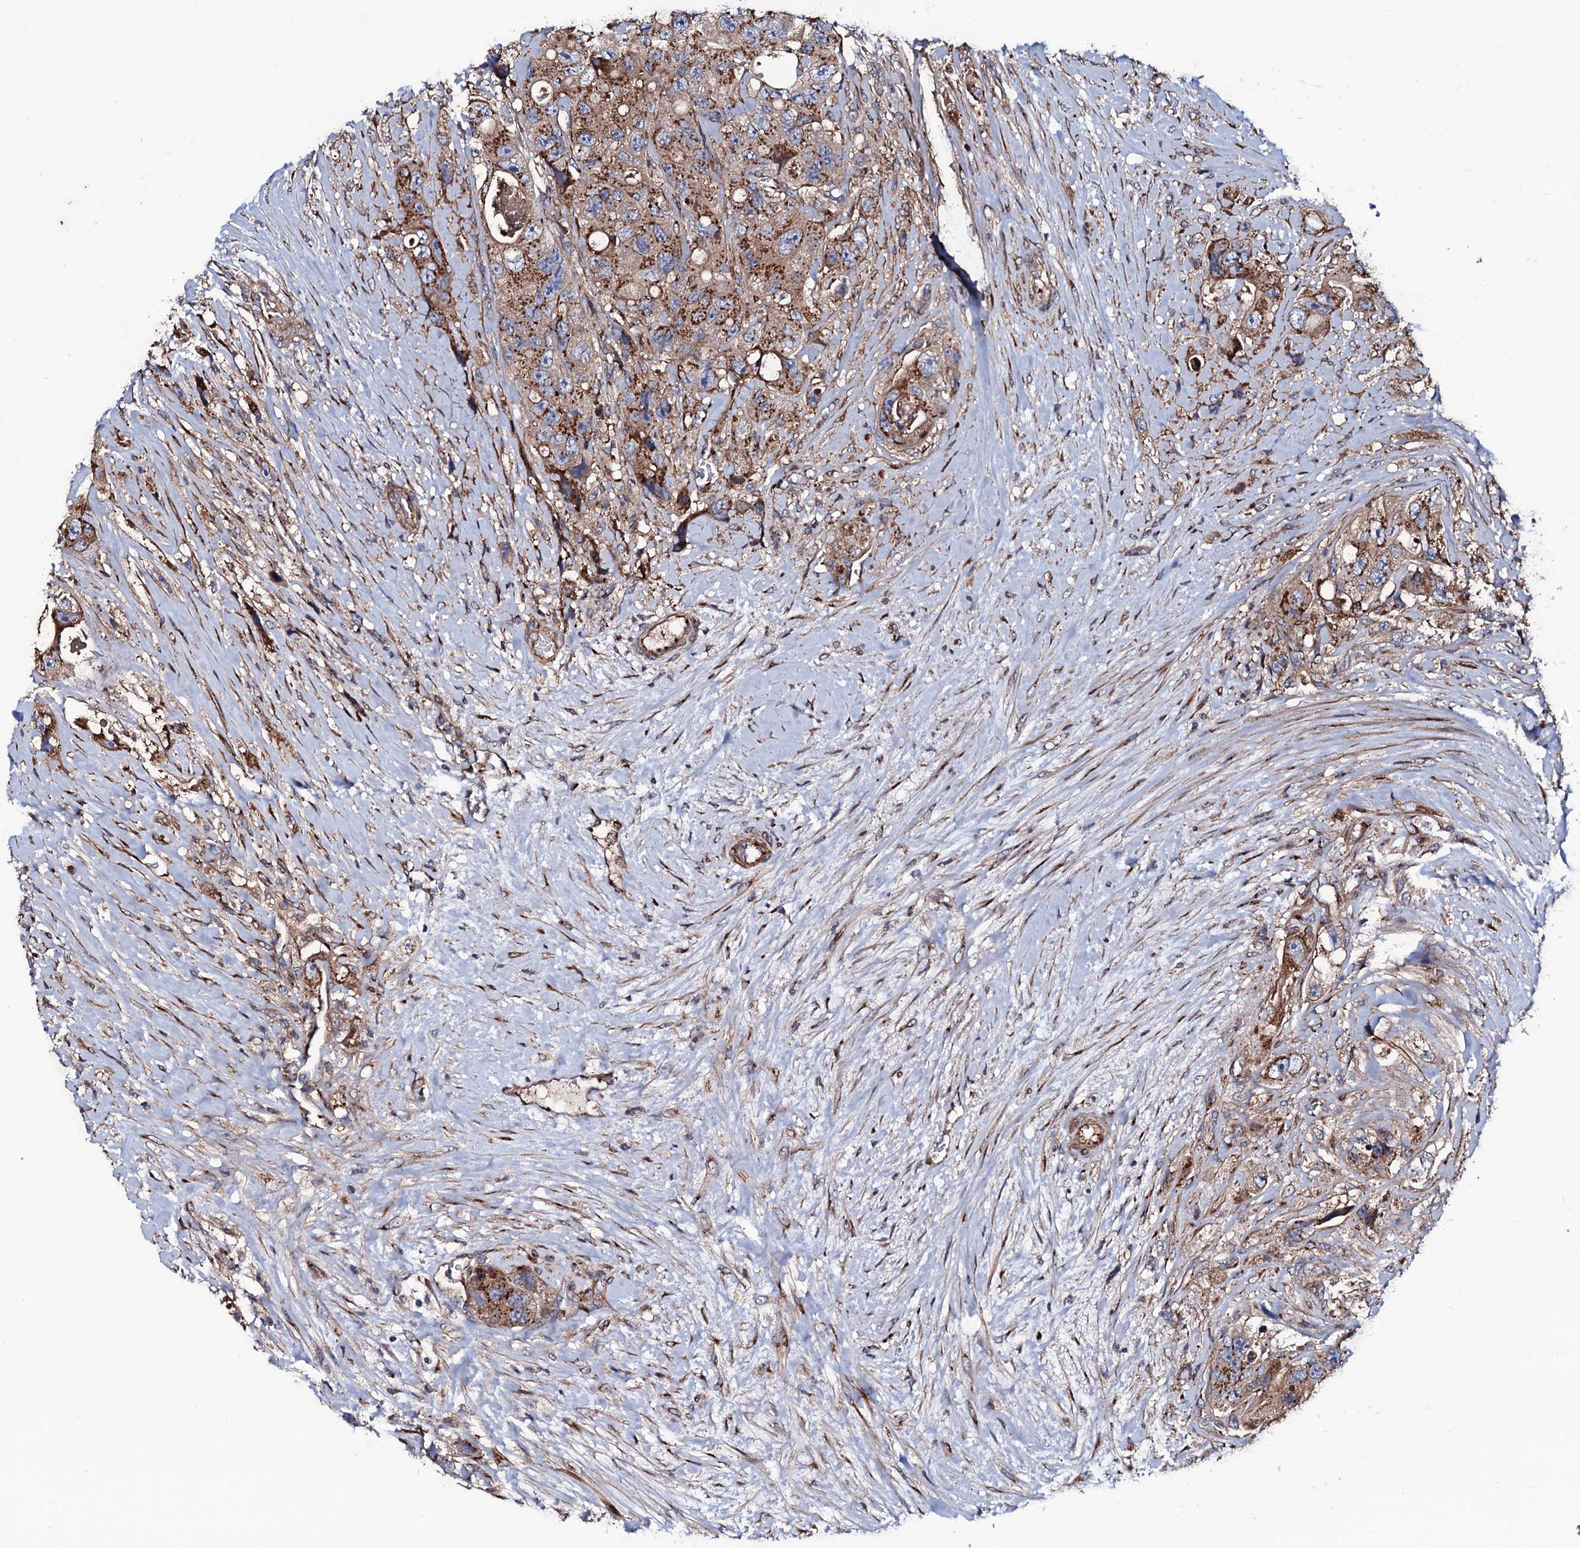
{"staining": {"intensity": "moderate", "quantity": ">75%", "location": "cytoplasmic/membranous"}, "tissue": "colorectal cancer", "cell_type": "Tumor cells", "image_type": "cancer", "snomed": [{"axis": "morphology", "description": "Adenocarcinoma, NOS"}, {"axis": "topography", "description": "Colon"}], "caption": "A brown stain highlights moderate cytoplasmic/membranous expression of a protein in human adenocarcinoma (colorectal) tumor cells. The staining is performed using DAB (3,3'-diaminobenzidine) brown chromogen to label protein expression. The nuclei are counter-stained blue using hematoxylin.", "gene": "PLET1", "patient": {"sex": "female", "age": 46}}